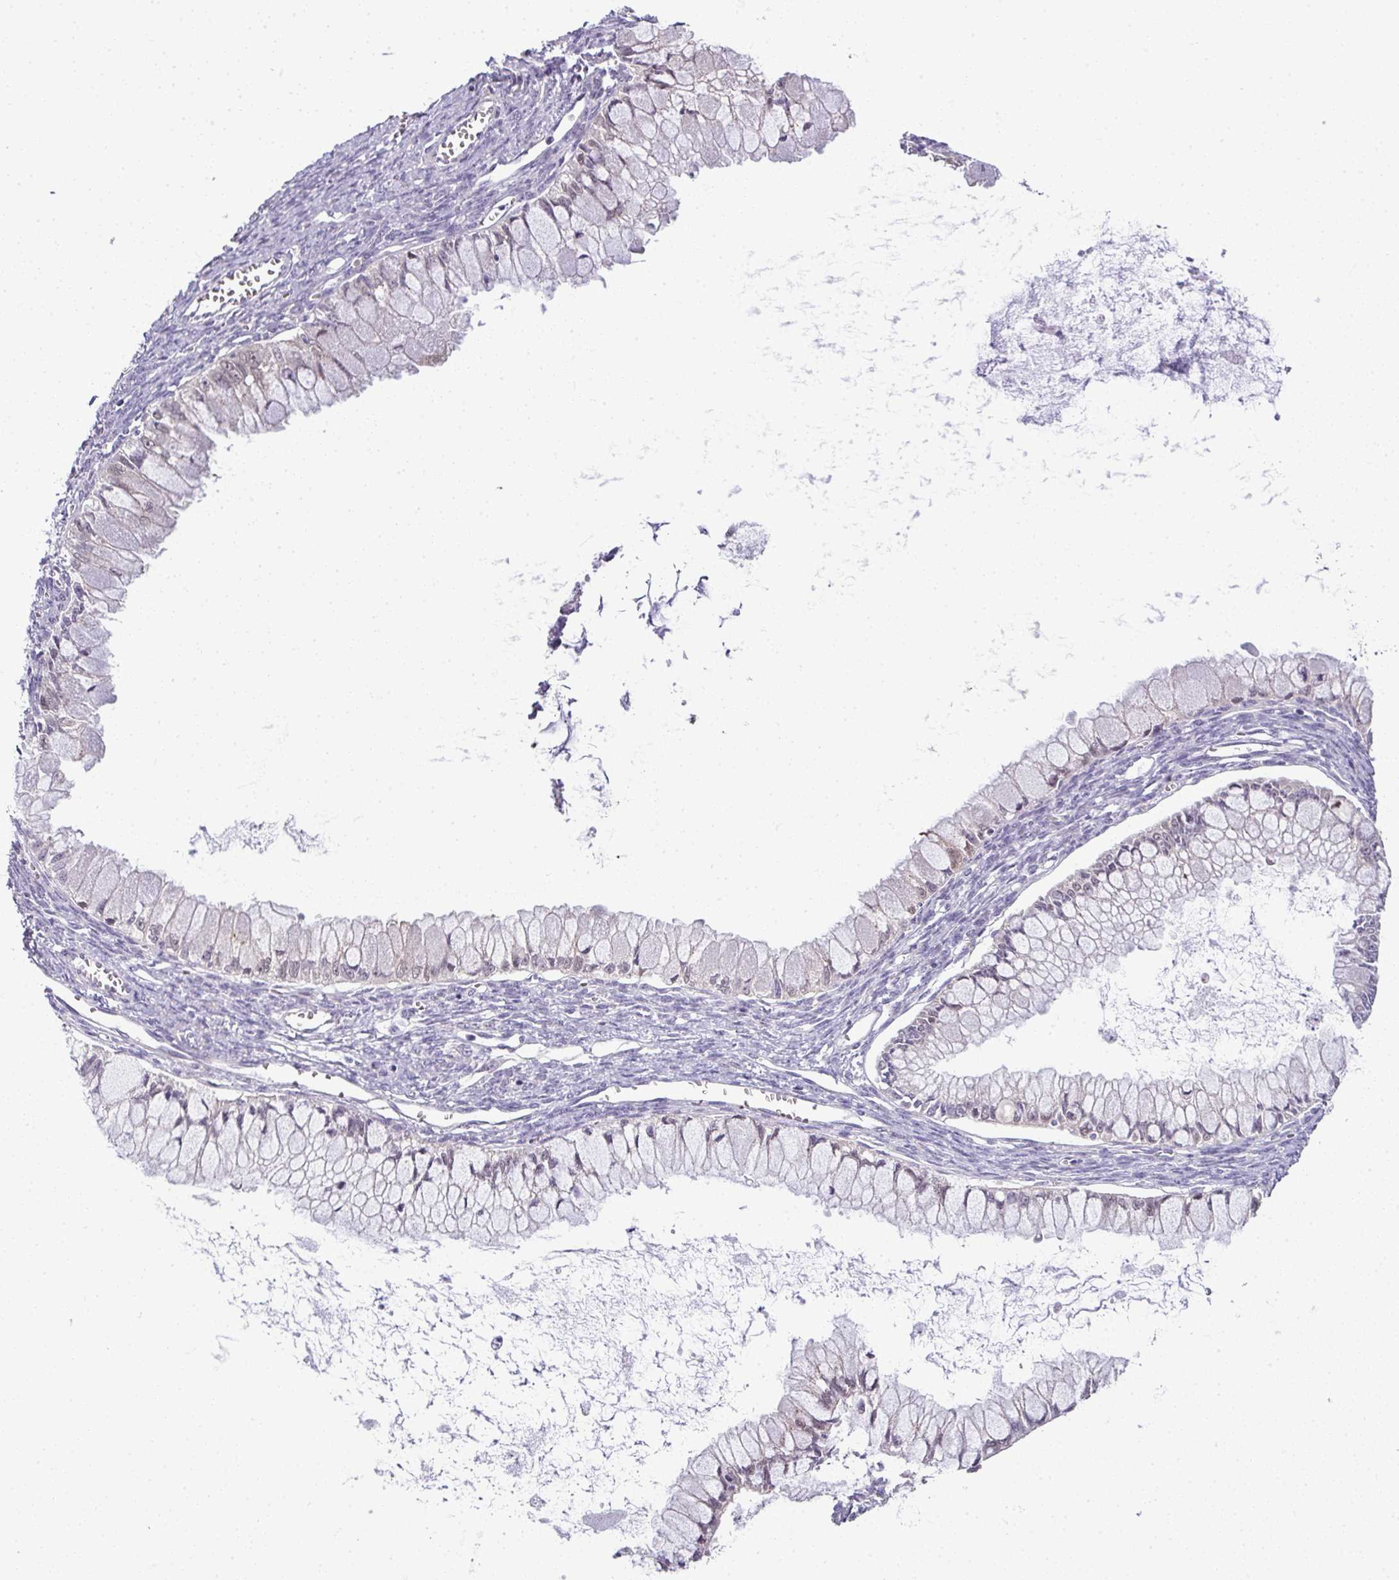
{"staining": {"intensity": "negative", "quantity": "none", "location": "none"}, "tissue": "ovarian cancer", "cell_type": "Tumor cells", "image_type": "cancer", "snomed": [{"axis": "morphology", "description": "Cystadenocarcinoma, mucinous, NOS"}, {"axis": "topography", "description": "Ovary"}], "caption": "Immunohistochemistry histopathology image of neoplastic tissue: ovarian cancer stained with DAB (3,3'-diaminobenzidine) demonstrates no significant protein staining in tumor cells.", "gene": "CMPK1", "patient": {"sex": "female", "age": 34}}